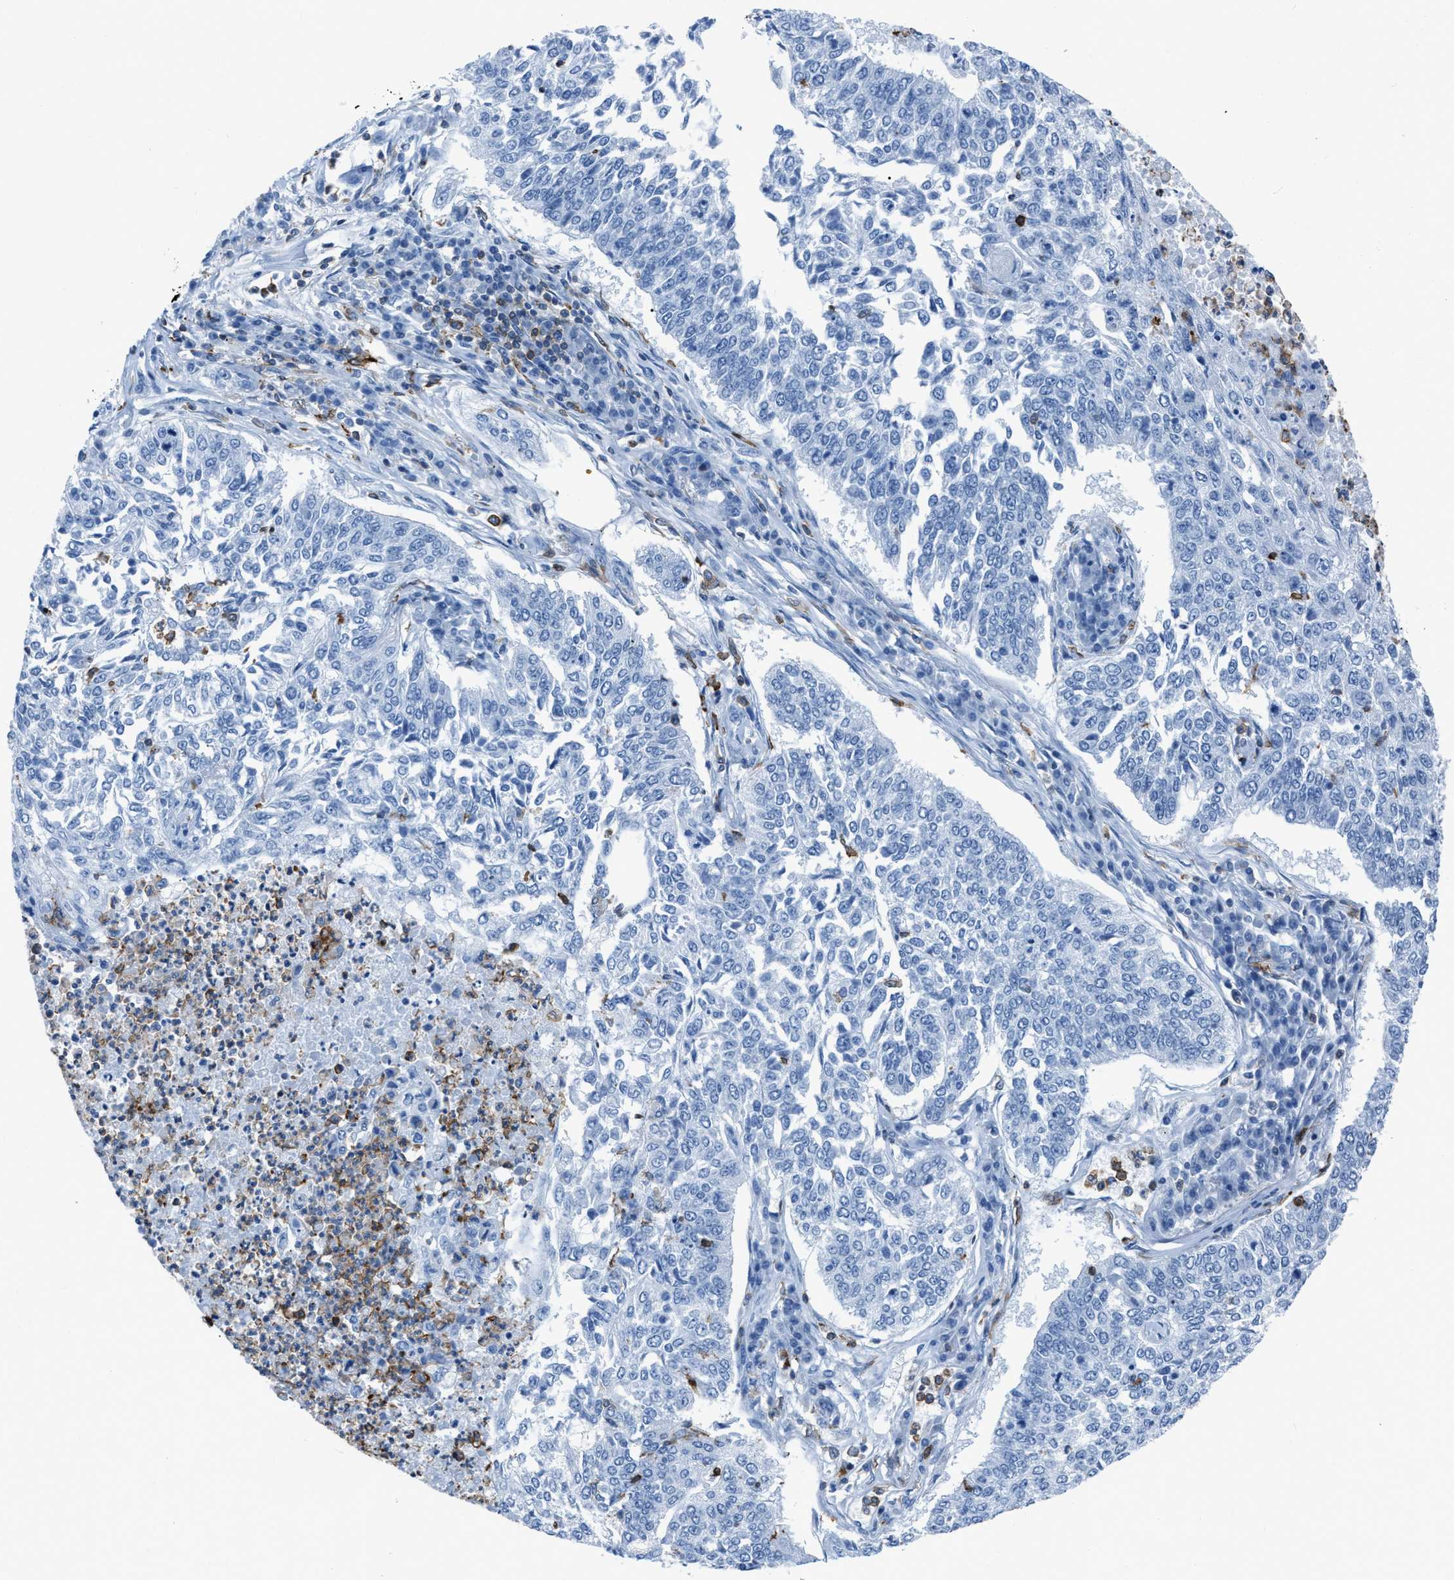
{"staining": {"intensity": "negative", "quantity": "none", "location": "none"}, "tissue": "lung cancer", "cell_type": "Tumor cells", "image_type": "cancer", "snomed": [{"axis": "morphology", "description": "Normal tissue, NOS"}, {"axis": "morphology", "description": "Squamous cell carcinoma, NOS"}, {"axis": "topography", "description": "Cartilage tissue"}, {"axis": "topography", "description": "Bronchus"}, {"axis": "topography", "description": "Lung"}], "caption": "Human lung cancer (squamous cell carcinoma) stained for a protein using immunohistochemistry exhibits no expression in tumor cells.", "gene": "LSP1", "patient": {"sex": "female", "age": 49}}